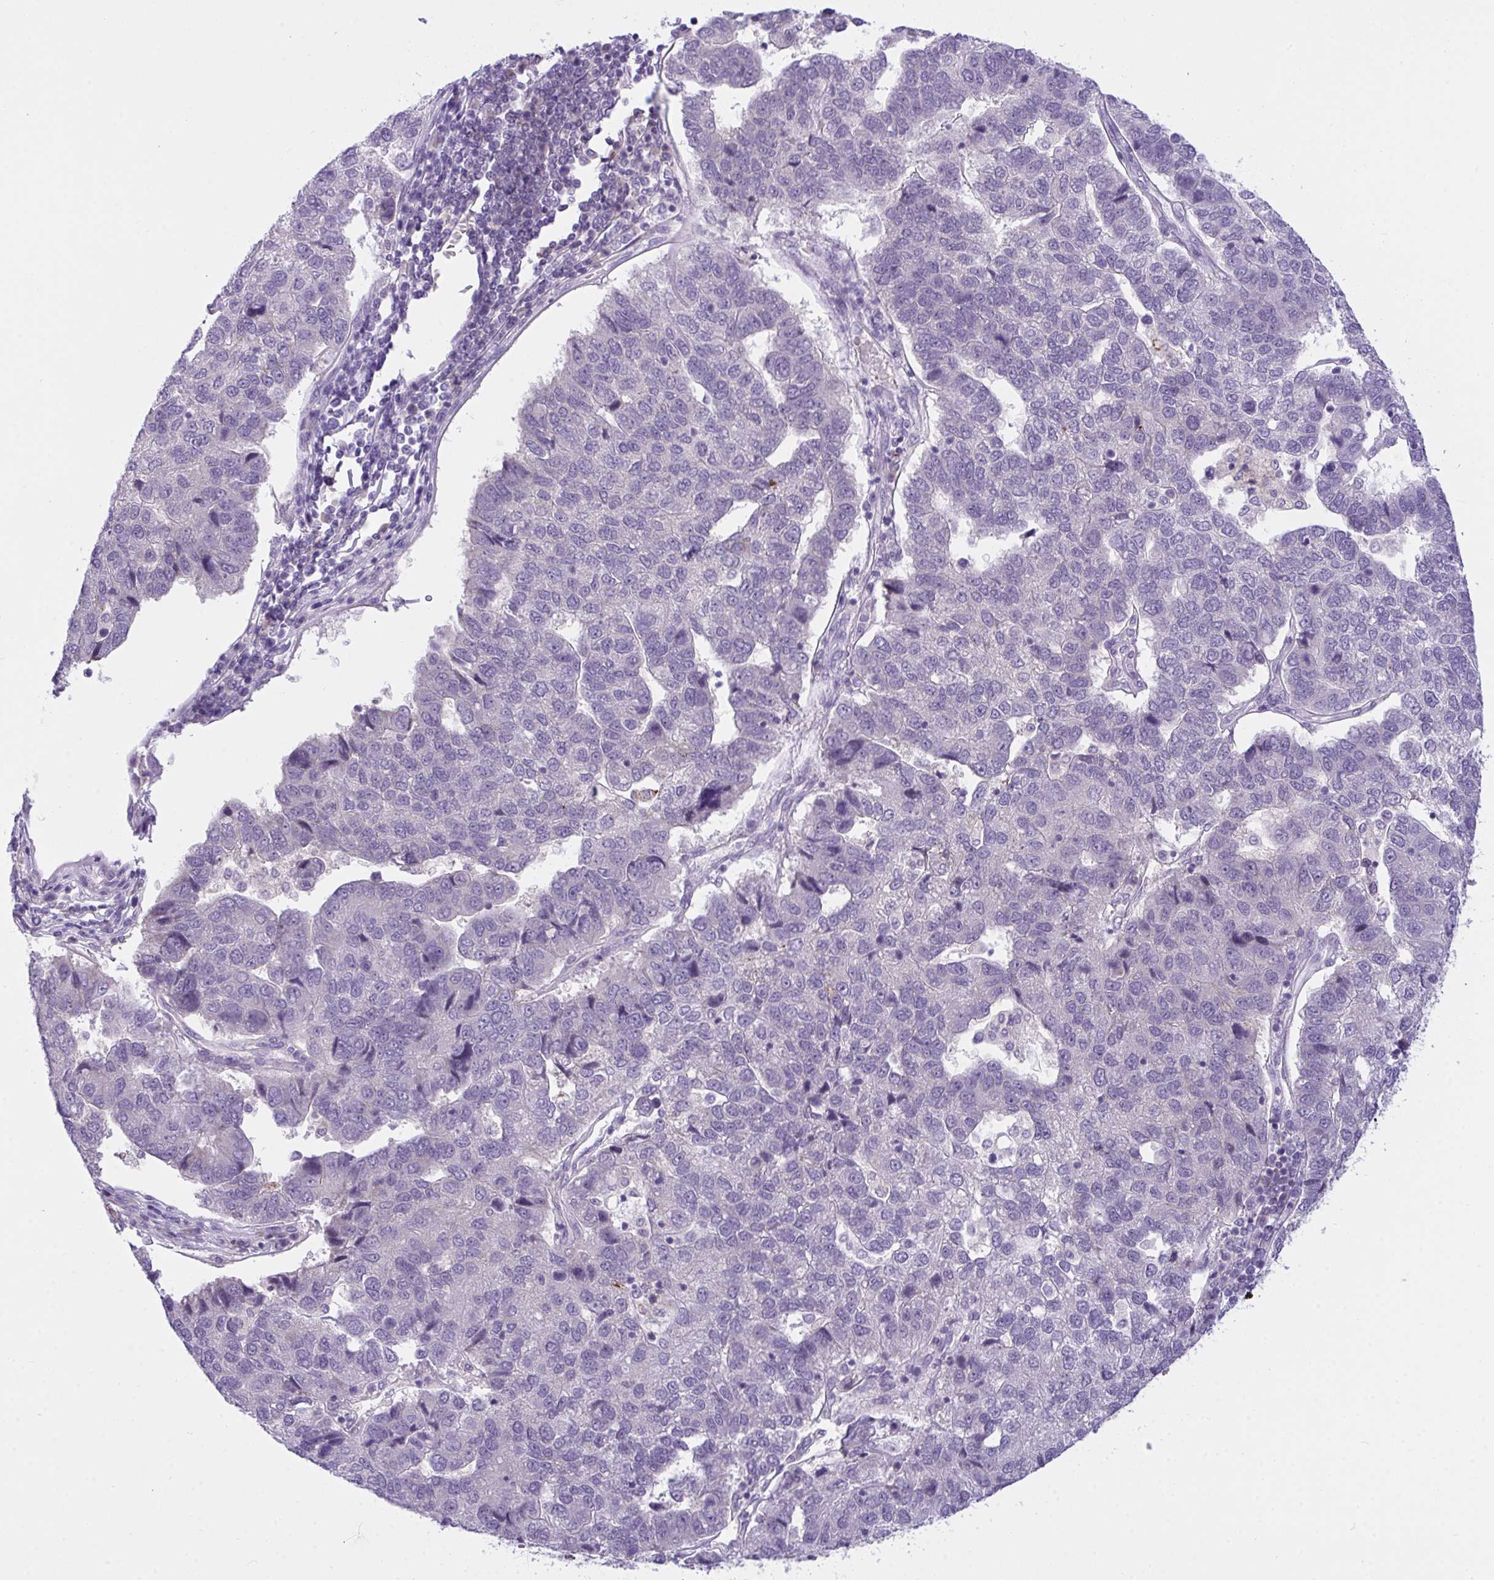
{"staining": {"intensity": "negative", "quantity": "none", "location": "none"}, "tissue": "pancreatic cancer", "cell_type": "Tumor cells", "image_type": "cancer", "snomed": [{"axis": "morphology", "description": "Adenocarcinoma, NOS"}, {"axis": "topography", "description": "Pancreas"}], "caption": "DAB (3,3'-diaminobenzidine) immunohistochemical staining of pancreatic adenocarcinoma shows no significant staining in tumor cells. Nuclei are stained in blue.", "gene": "SEMA6B", "patient": {"sex": "female", "age": 61}}